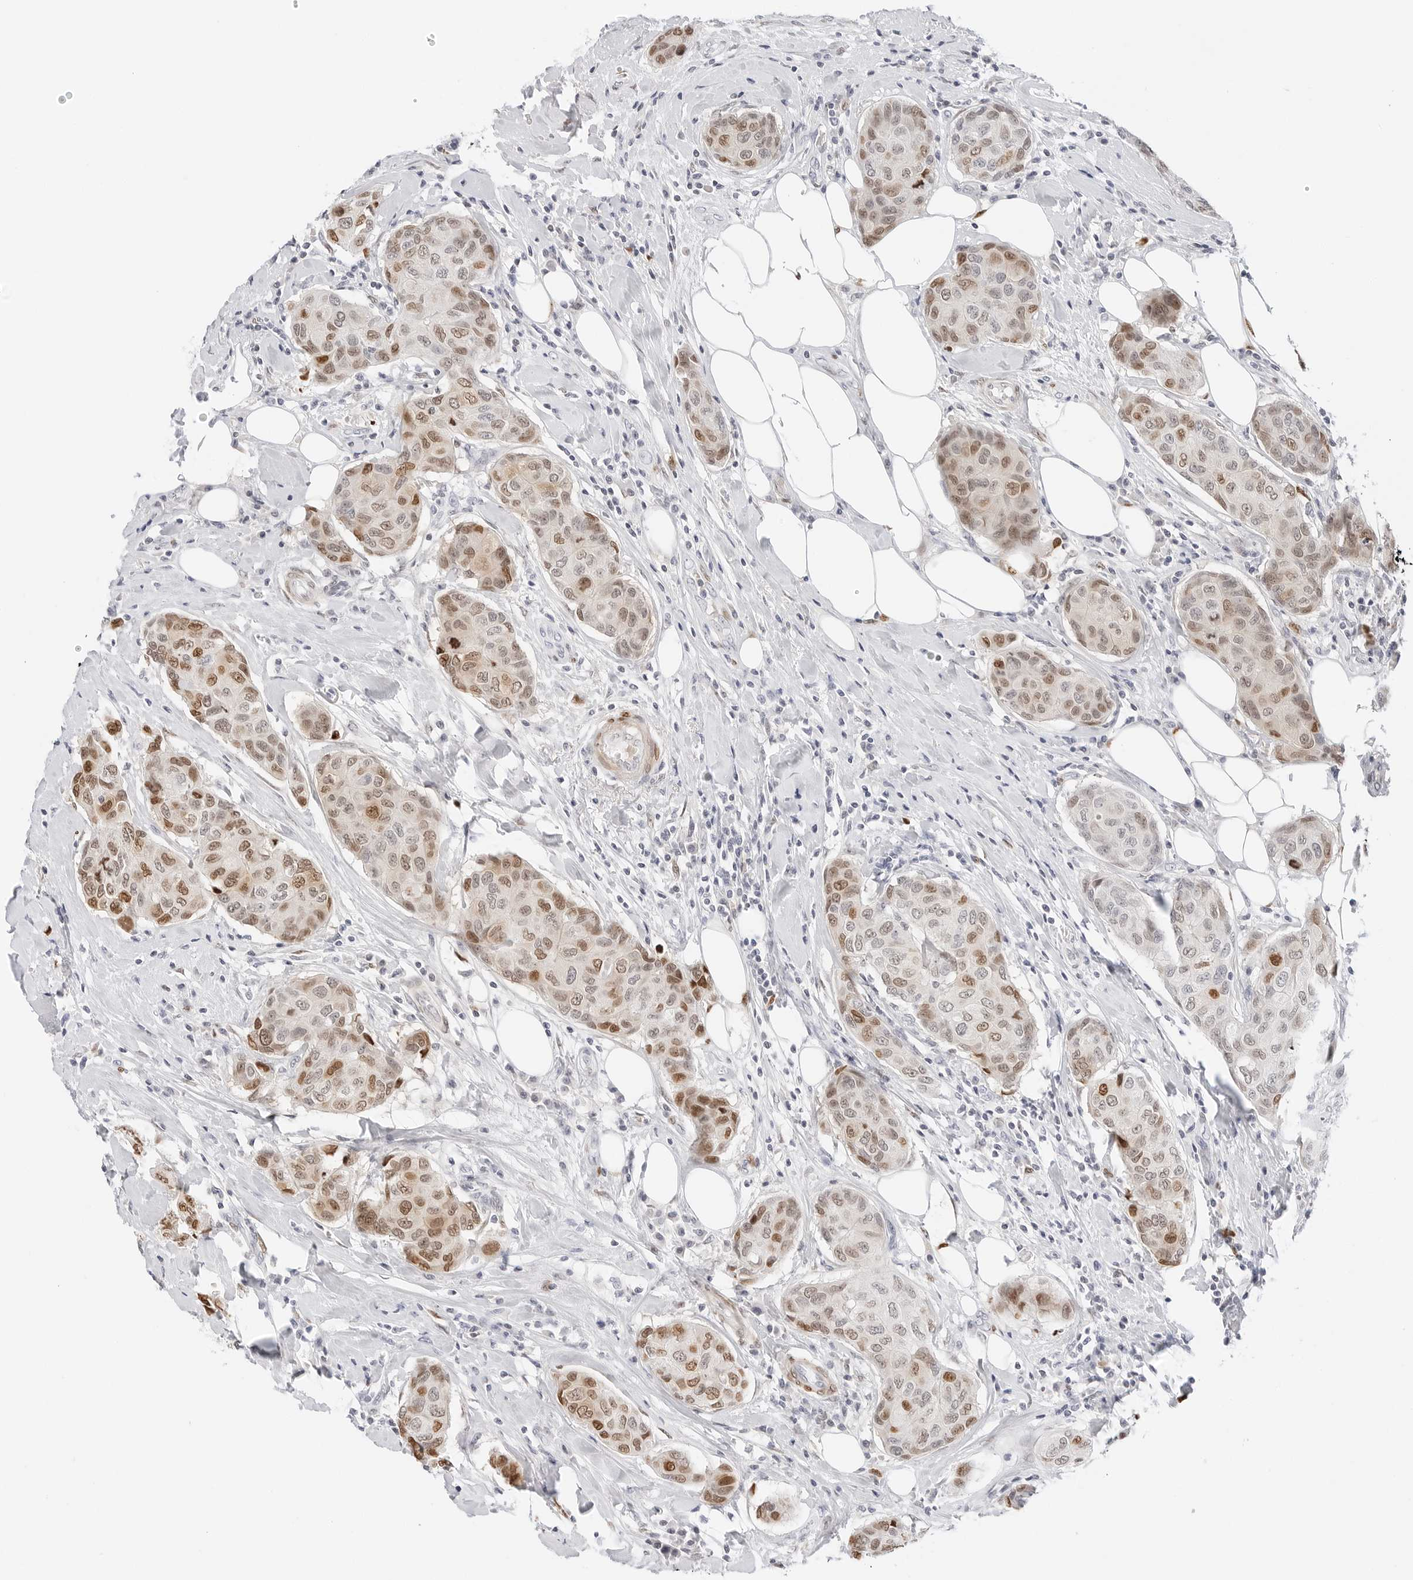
{"staining": {"intensity": "moderate", "quantity": ">75%", "location": "nuclear"}, "tissue": "breast cancer", "cell_type": "Tumor cells", "image_type": "cancer", "snomed": [{"axis": "morphology", "description": "Duct carcinoma"}, {"axis": "topography", "description": "Breast"}], "caption": "Moderate nuclear staining for a protein is identified in about >75% of tumor cells of infiltrating ductal carcinoma (breast) using IHC.", "gene": "SPIDR", "patient": {"sex": "female", "age": 80}}